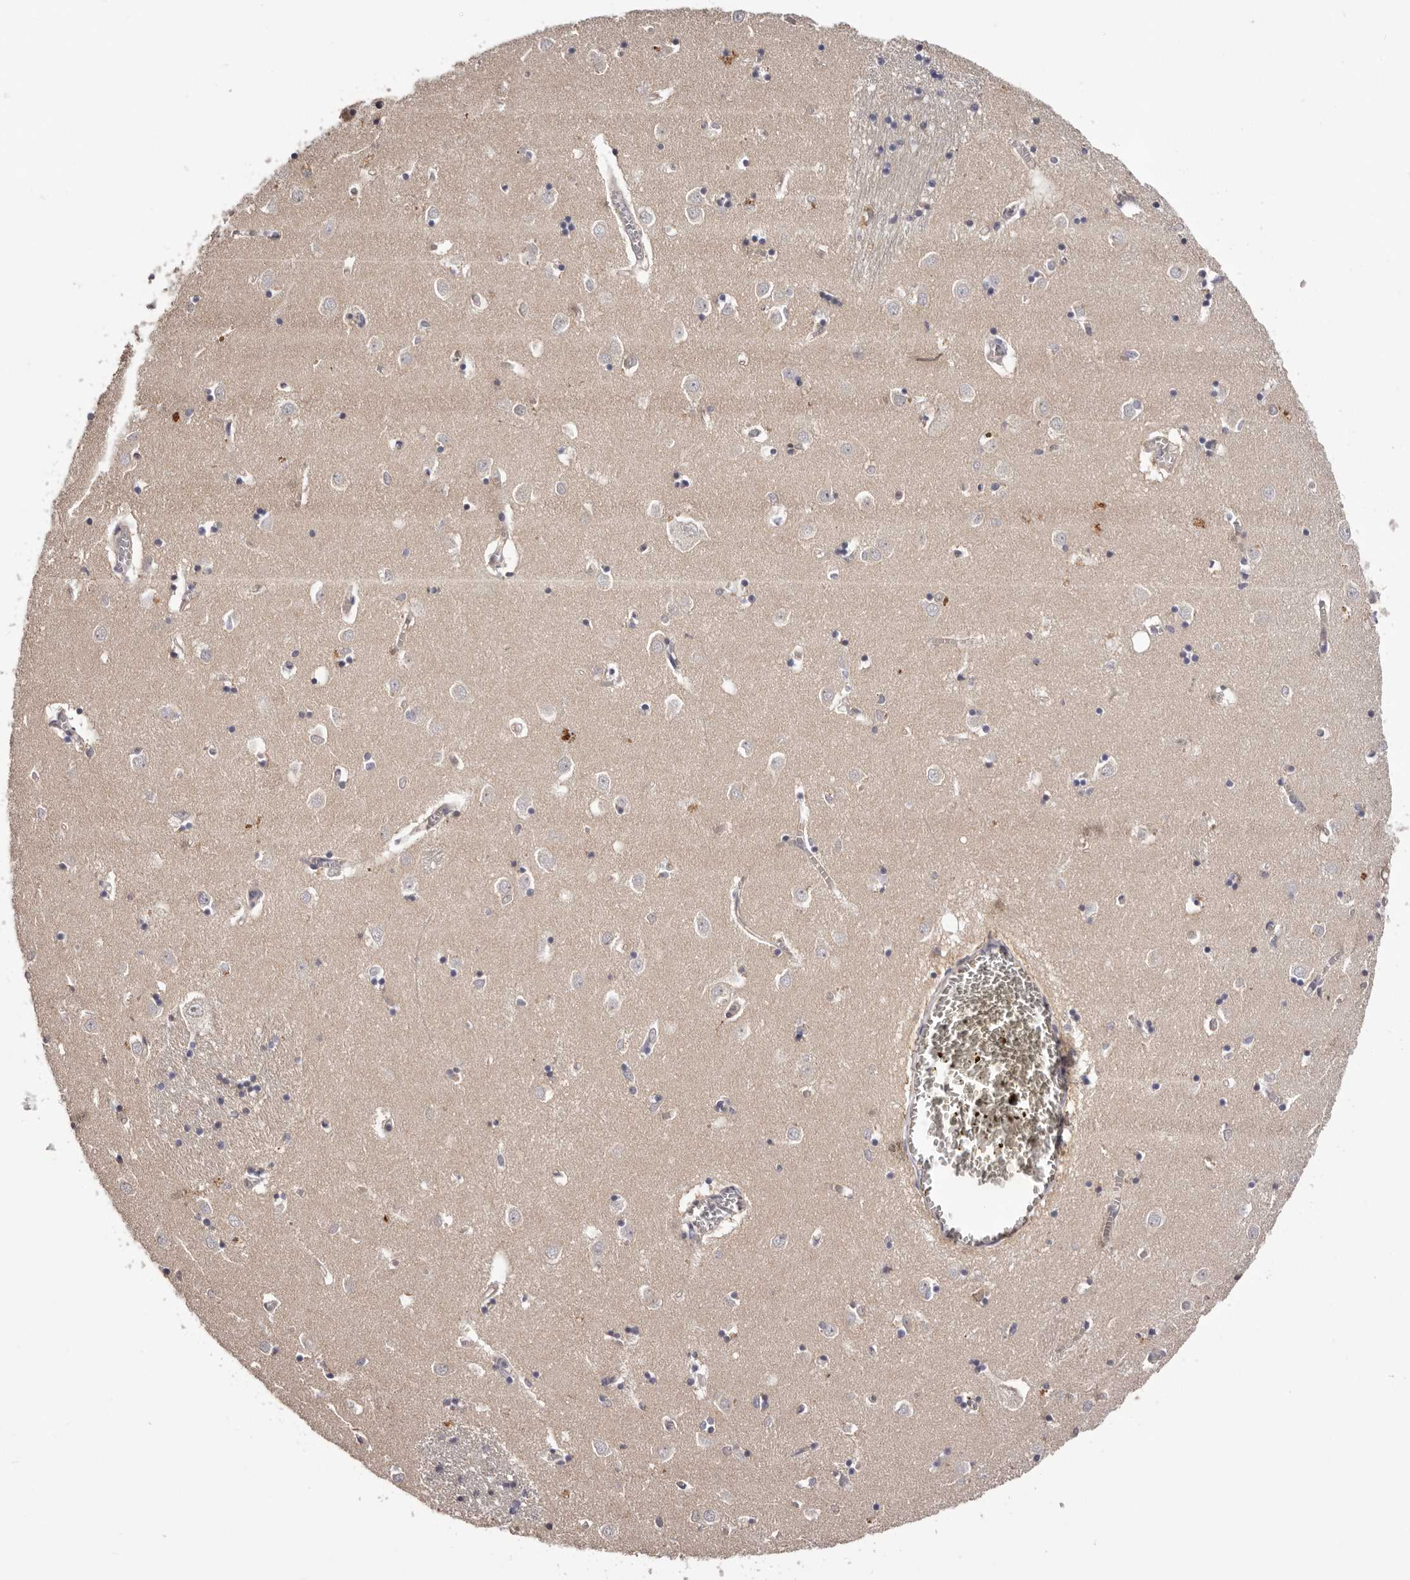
{"staining": {"intensity": "negative", "quantity": "none", "location": "none"}, "tissue": "caudate", "cell_type": "Glial cells", "image_type": "normal", "snomed": [{"axis": "morphology", "description": "Normal tissue, NOS"}, {"axis": "topography", "description": "Lateral ventricle wall"}], "caption": "The micrograph shows no staining of glial cells in benign caudate.", "gene": "LTV1", "patient": {"sex": "male", "age": 70}}